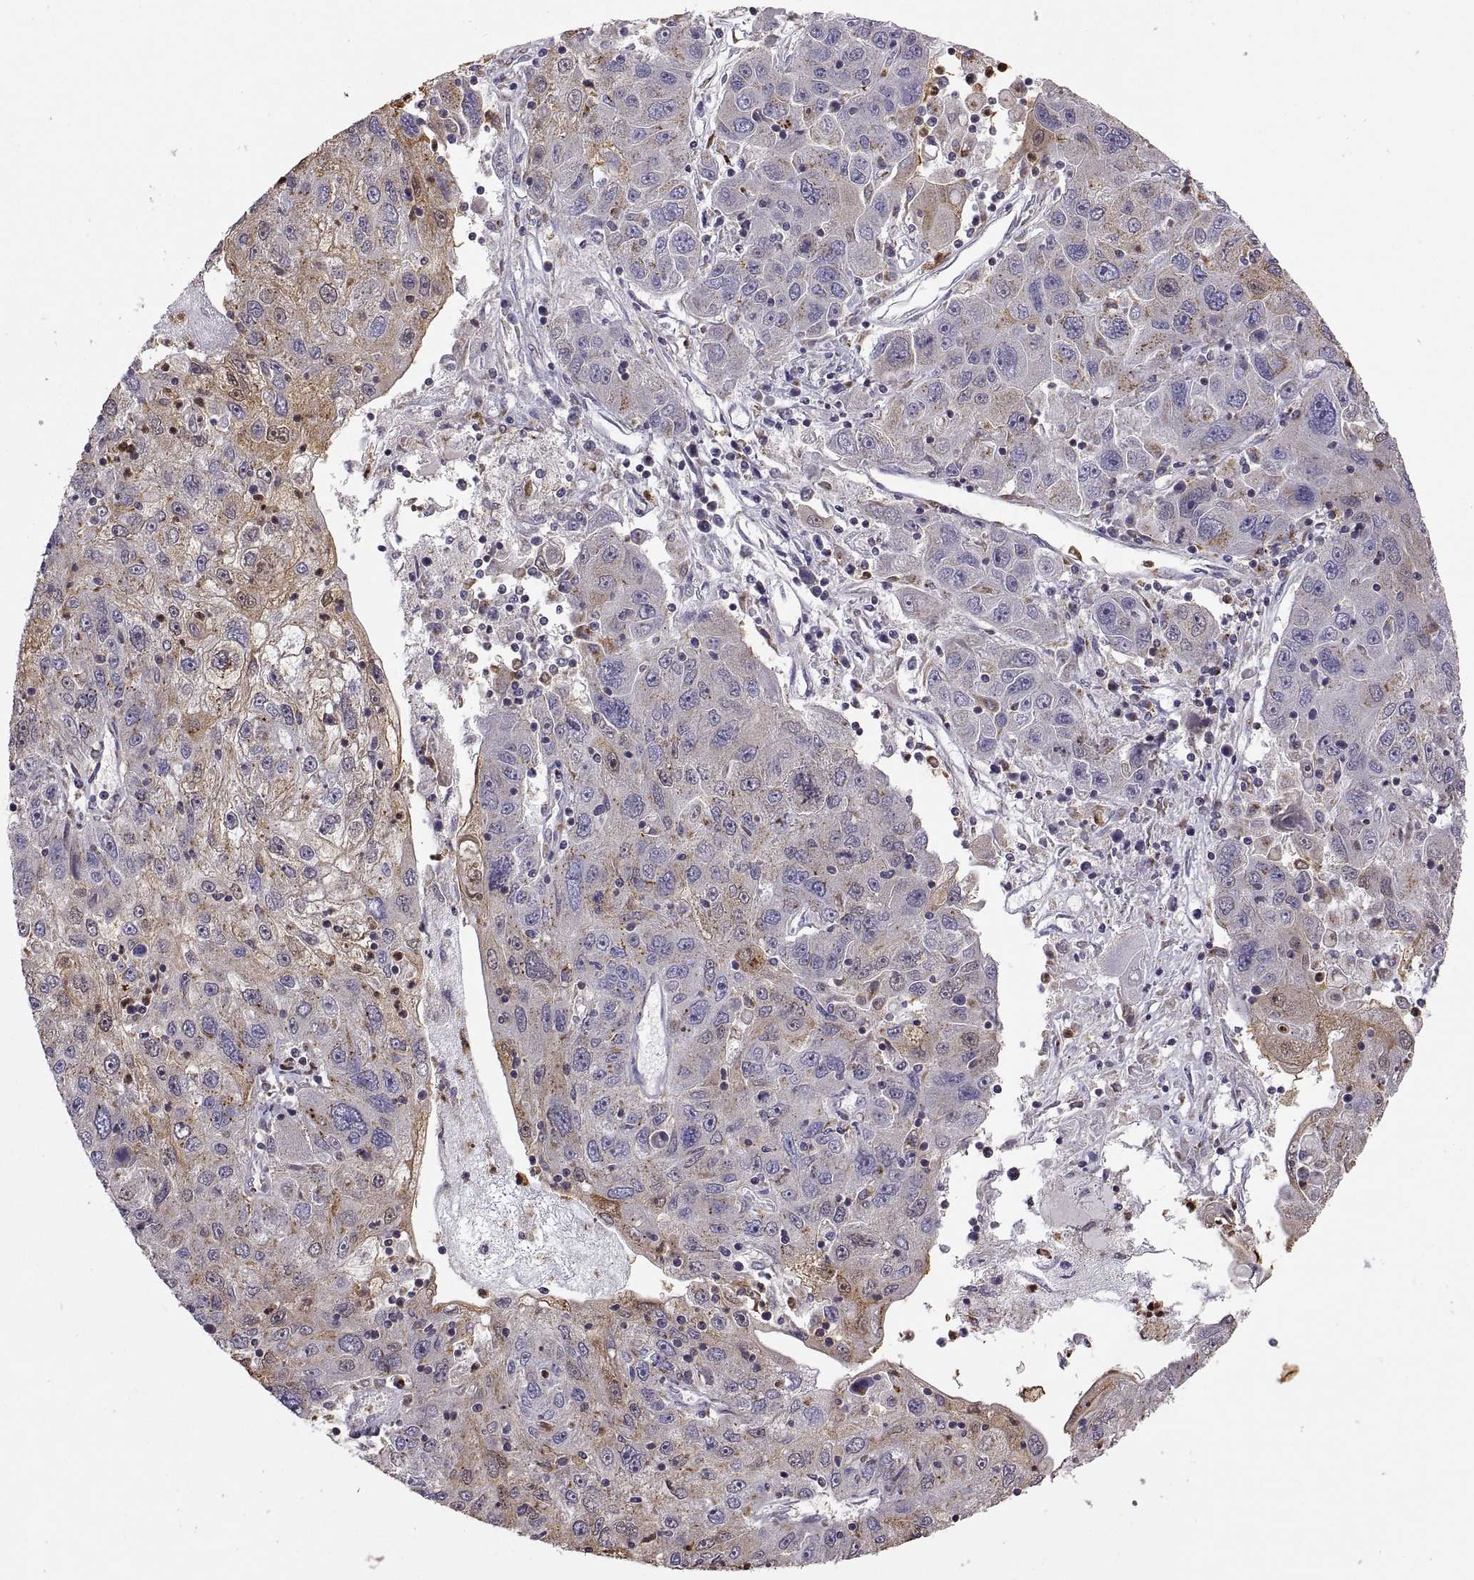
{"staining": {"intensity": "moderate", "quantity": "<25%", "location": "cytoplasmic/membranous"}, "tissue": "stomach cancer", "cell_type": "Tumor cells", "image_type": "cancer", "snomed": [{"axis": "morphology", "description": "Adenocarcinoma, NOS"}, {"axis": "topography", "description": "Stomach"}], "caption": "Stomach cancer tissue exhibits moderate cytoplasmic/membranous staining in about <25% of tumor cells", "gene": "ACAP1", "patient": {"sex": "male", "age": 56}}